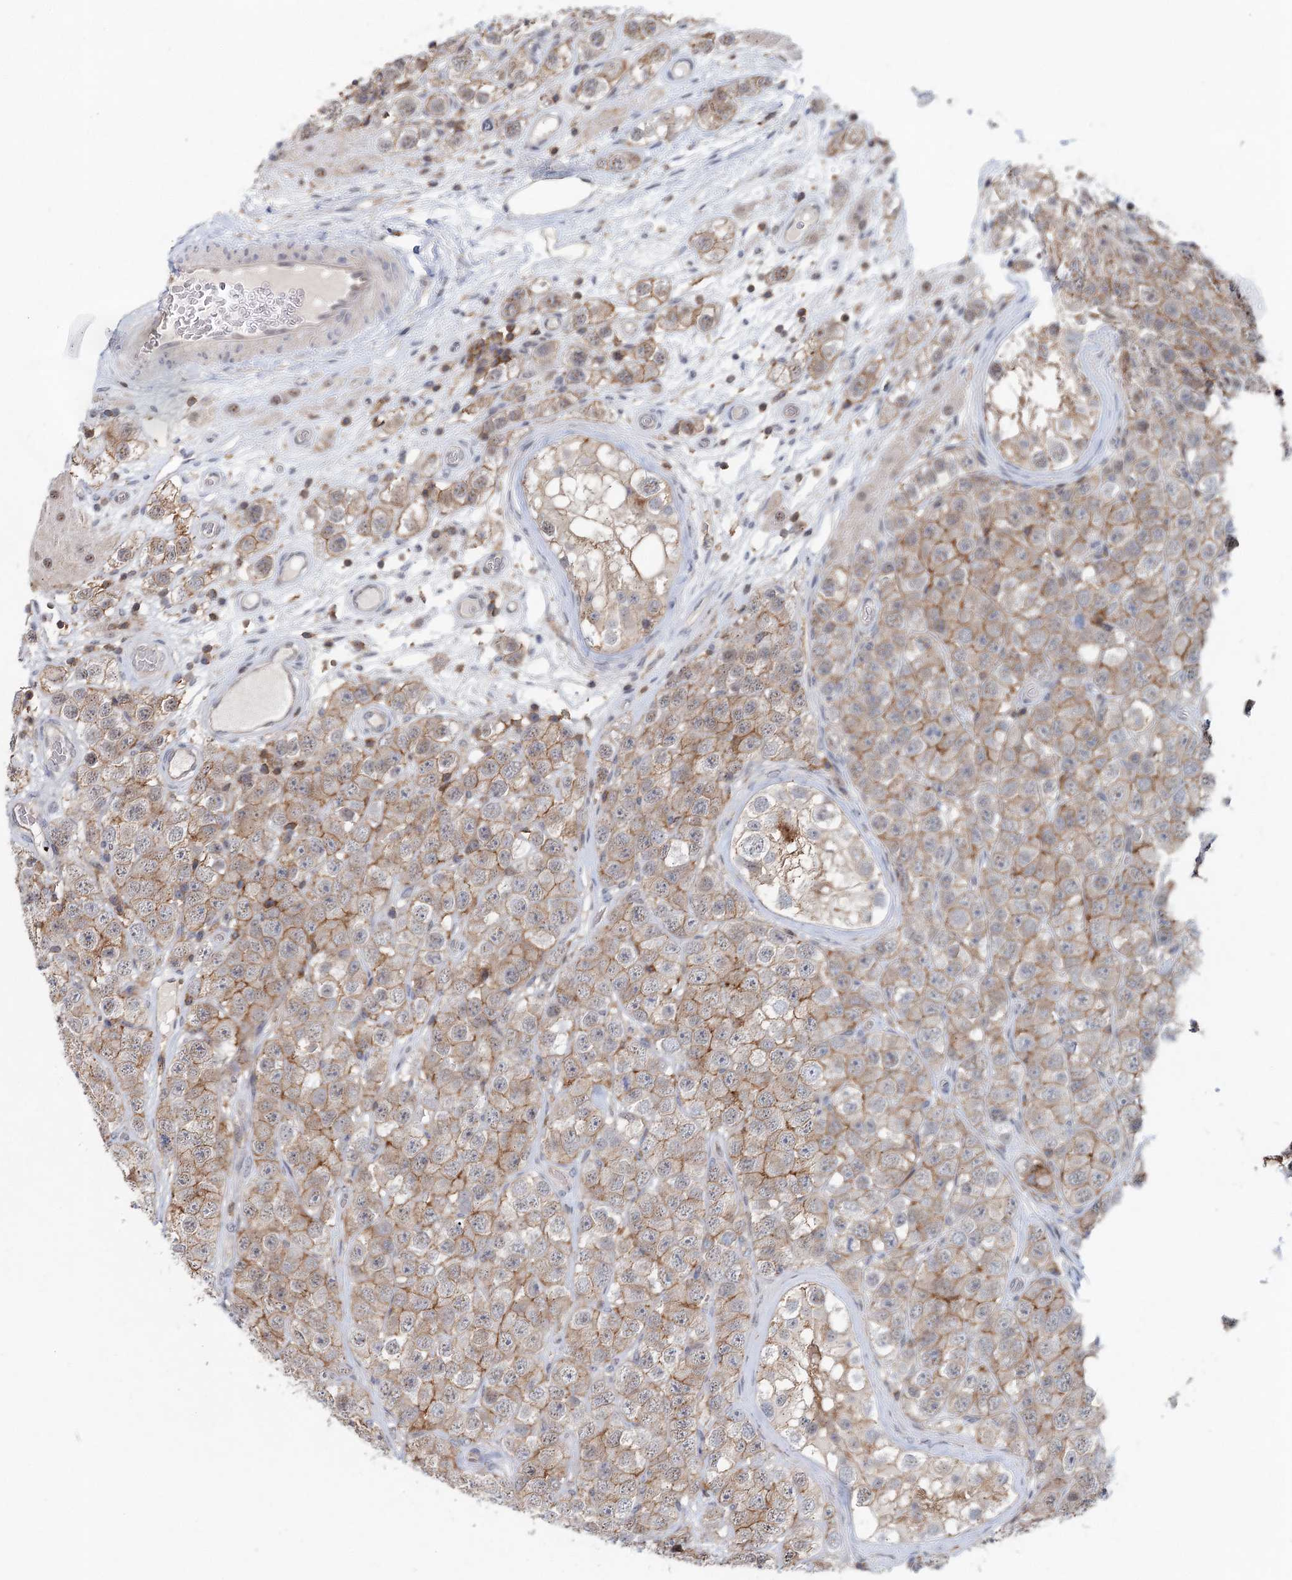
{"staining": {"intensity": "moderate", "quantity": ">75%", "location": "cytoplasmic/membranous"}, "tissue": "testis cancer", "cell_type": "Tumor cells", "image_type": "cancer", "snomed": [{"axis": "morphology", "description": "Seminoma, NOS"}, {"axis": "topography", "description": "Testis"}], "caption": "The photomicrograph demonstrates immunohistochemical staining of testis cancer. There is moderate cytoplasmic/membranous positivity is present in about >75% of tumor cells. Using DAB (brown) and hematoxylin (blue) stains, captured at high magnification using brightfield microscopy.", "gene": "CDC42SE2", "patient": {"sex": "male", "age": 28}}